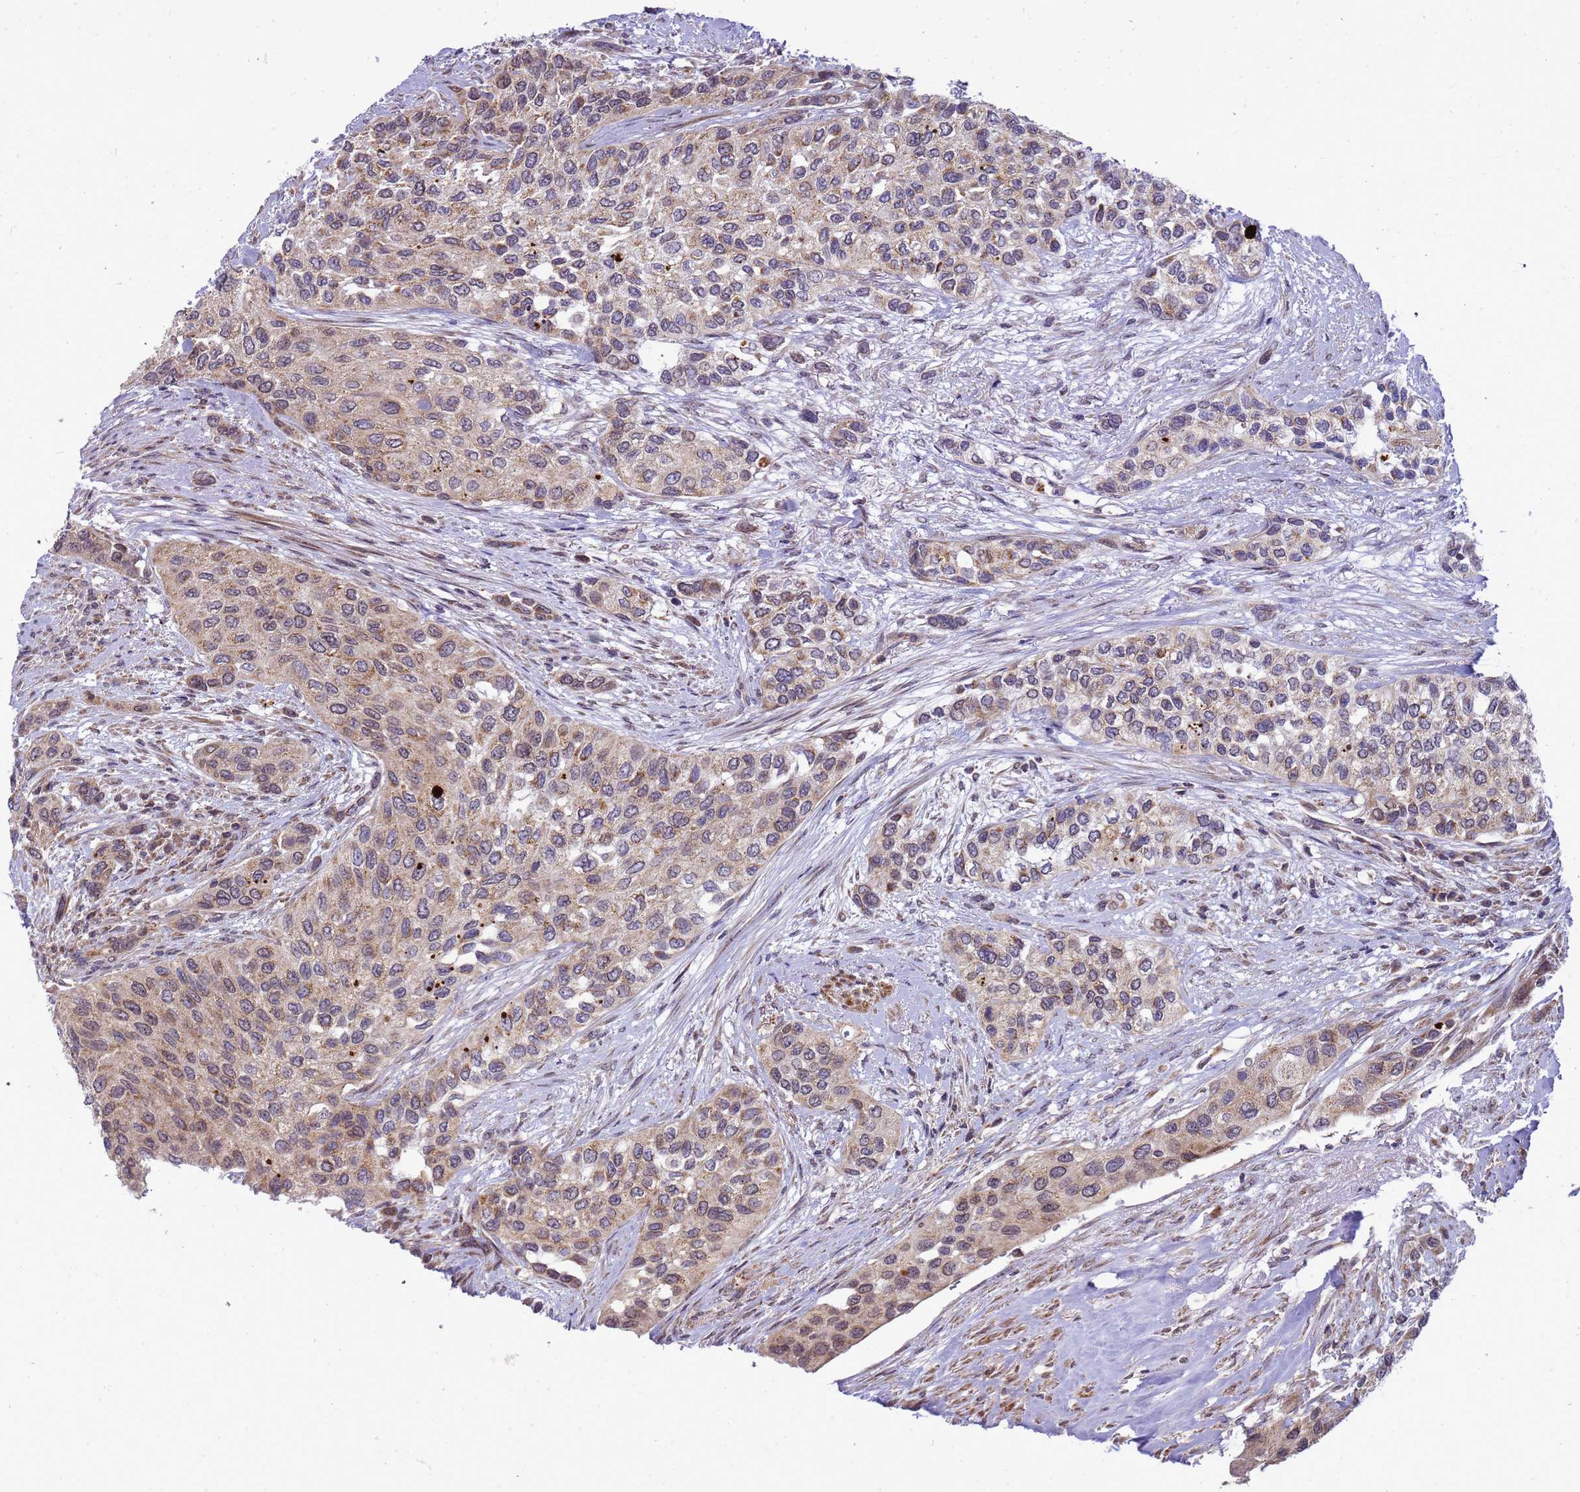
{"staining": {"intensity": "moderate", "quantity": ">75%", "location": "cytoplasmic/membranous"}, "tissue": "urothelial cancer", "cell_type": "Tumor cells", "image_type": "cancer", "snomed": [{"axis": "morphology", "description": "Normal tissue, NOS"}, {"axis": "morphology", "description": "Urothelial carcinoma, High grade"}, {"axis": "topography", "description": "Vascular tissue"}, {"axis": "topography", "description": "Urinary bladder"}], "caption": "The image exhibits a brown stain indicating the presence of a protein in the cytoplasmic/membranous of tumor cells in urothelial cancer.", "gene": "C12orf43", "patient": {"sex": "female", "age": 56}}